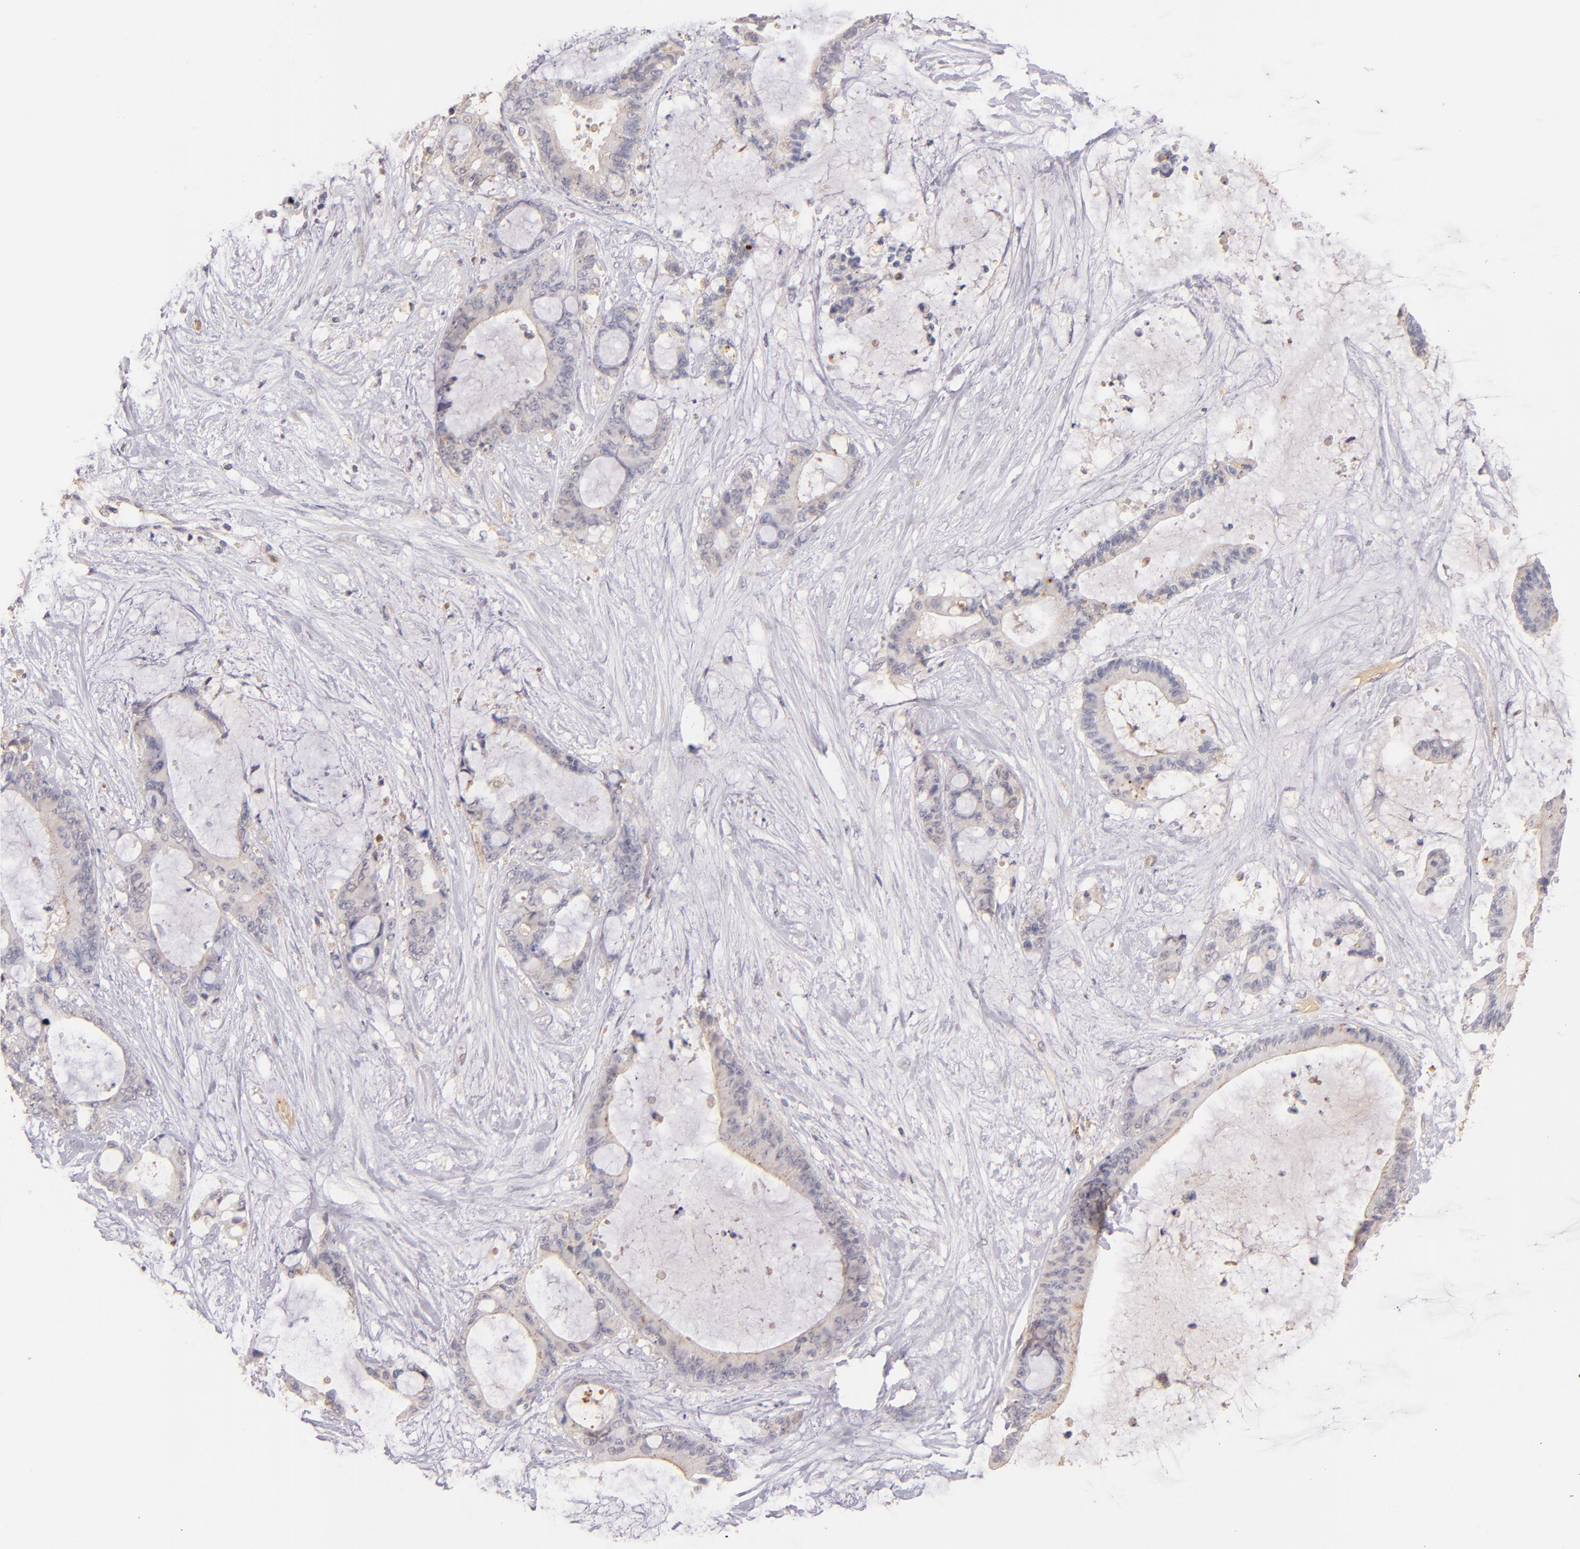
{"staining": {"intensity": "weak", "quantity": "25%-75%", "location": "cytoplasmic/membranous"}, "tissue": "liver cancer", "cell_type": "Tumor cells", "image_type": "cancer", "snomed": [{"axis": "morphology", "description": "Cholangiocarcinoma"}, {"axis": "topography", "description": "Liver"}], "caption": "Weak cytoplasmic/membranous positivity for a protein is appreciated in about 25%-75% of tumor cells of liver cancer using immunohistochemistry (IHC).", "gene": "SERPINC1", "patient": {"sex": "female", "age": 73}}